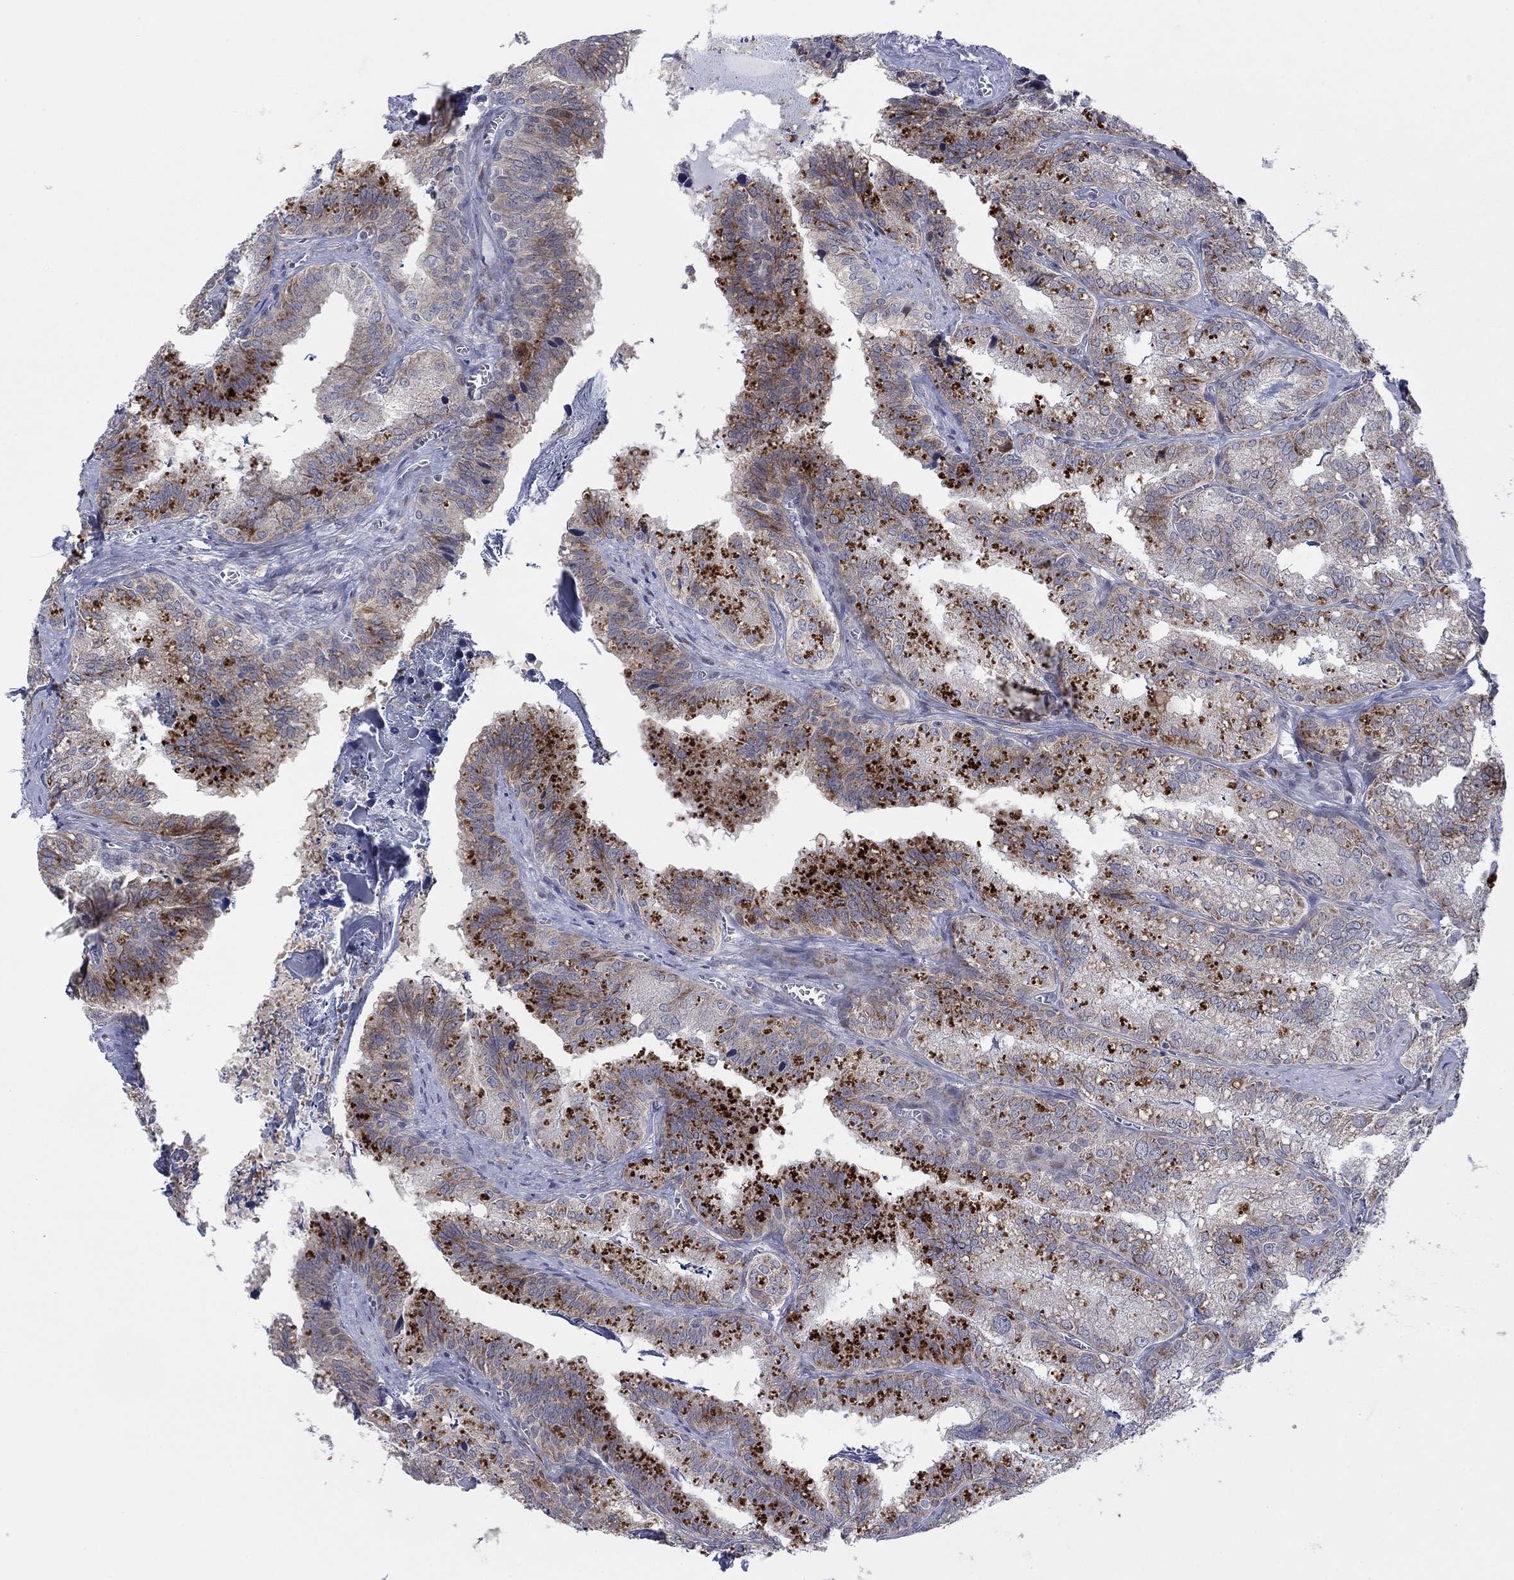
{"staining": {"intensity": "negative", "quantity": "none", "location": "none"}, "tissue": "seminal vesicle", "cell_type": "Glandular cells", "image_type": "normal", "snomed": [{"axis": "morphology", "description": "Normal tissue, NOS"}, {"axis": "topography", "description": "Seminal veicle"}], "caption": "A high-resolution photomicrograph shows IHC staining of unremarkable seminal vesicle, which displays no significant expression in glandular cells.", "gene": "TTC21B", "patient": {"sex": "male", "age": 57}}